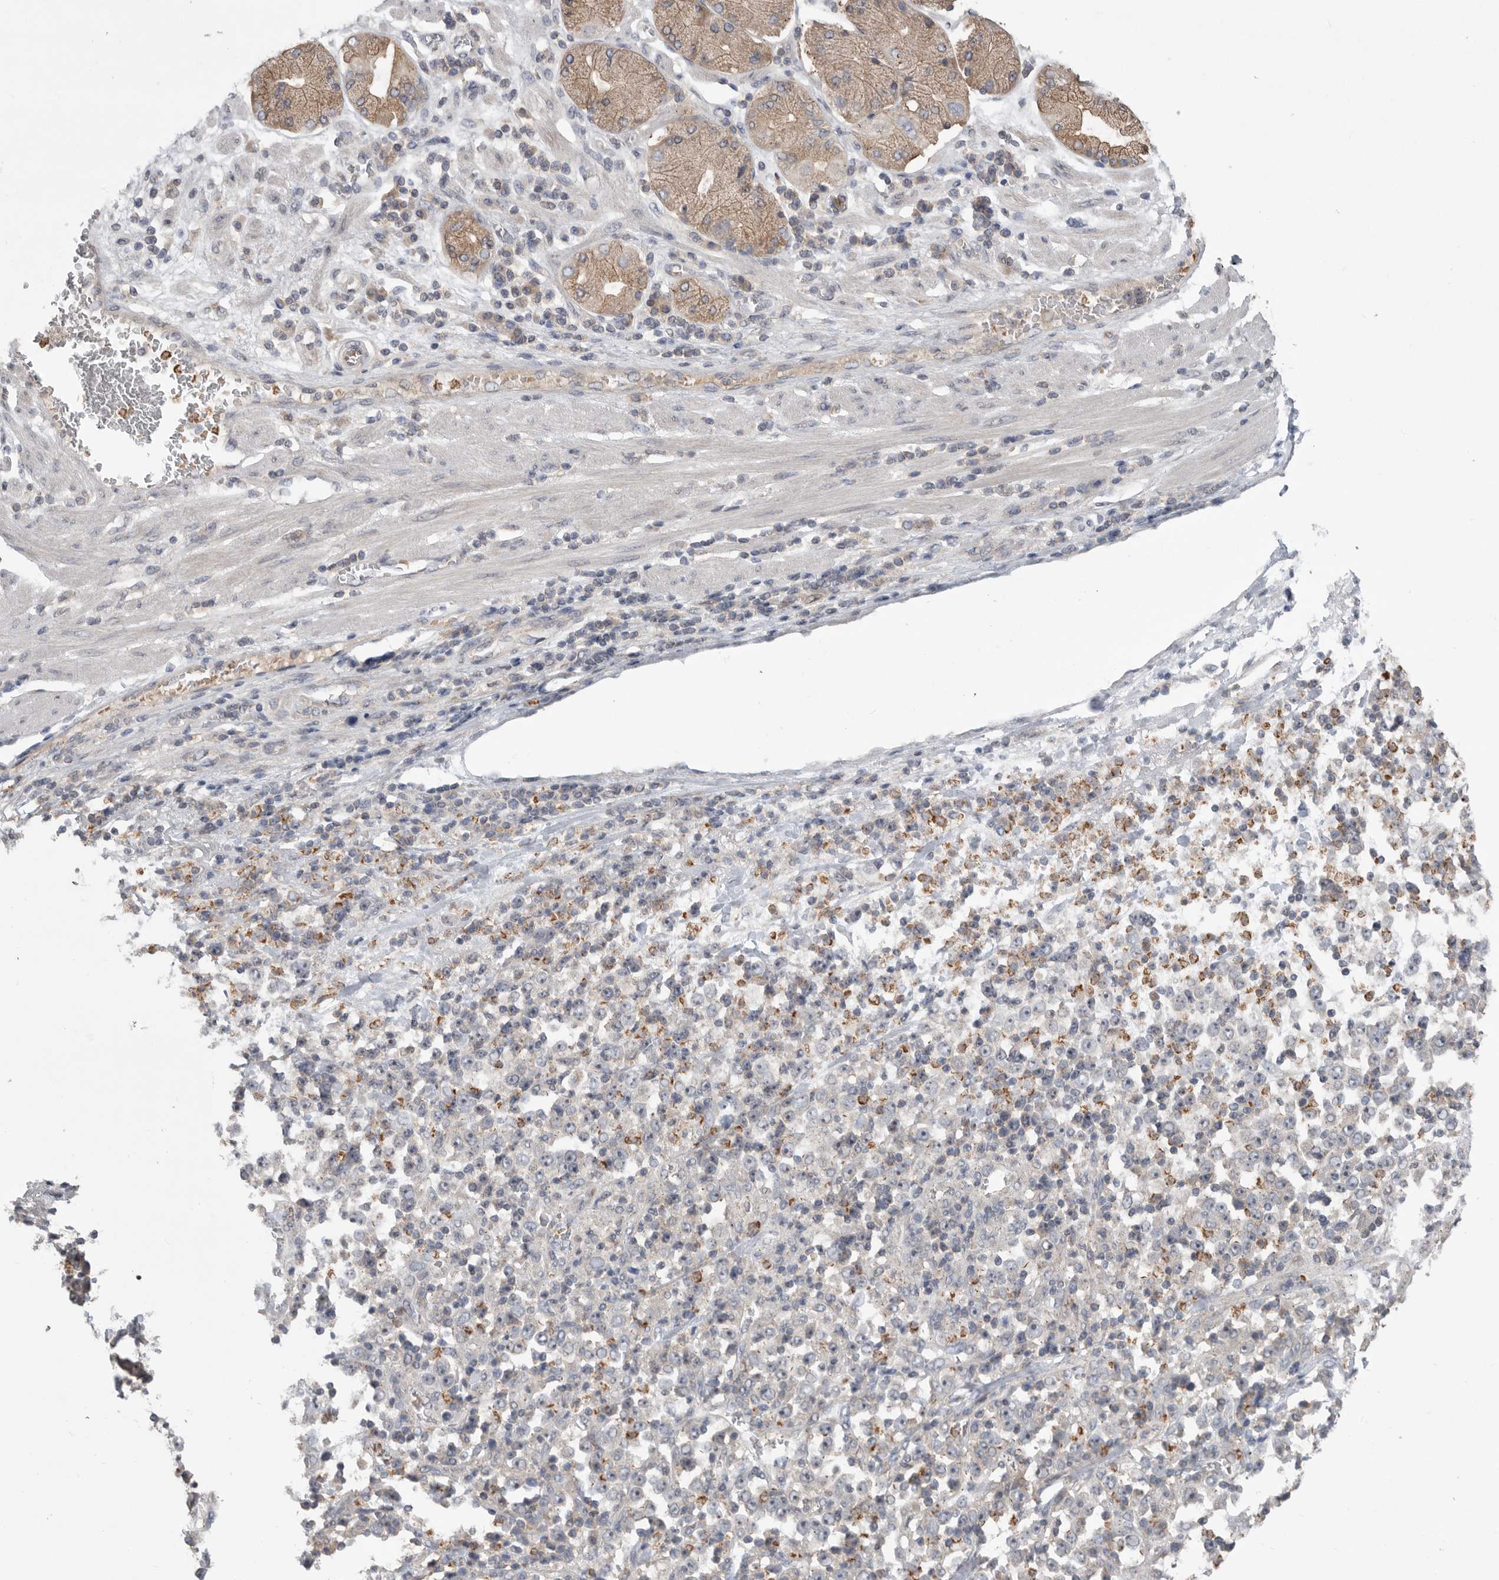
{"staining": {"intensity": "negative", "quantity": "none", "location": "none"}, "tissue": "stomach cancer", "cell_type": "Tumor cells", "image_type": "cancer", "snomed": [{"axis": "morphology", "description": "Normal tissue, NOS"}, {"axis": "morphology", "description": "Adenocarcinoma, NOS"}, {"axis": "topography", "description": "Stomach, upper"}, {"axis": "topography", "description": "Stomach"}], "caption": "Tumor cells show no significant protein staining in stomach adenocarcinoma. (DAB immunohistochemistry, high magnification).", "gene": "KLK5", "patient": {"sex": "male", "age": 59}}